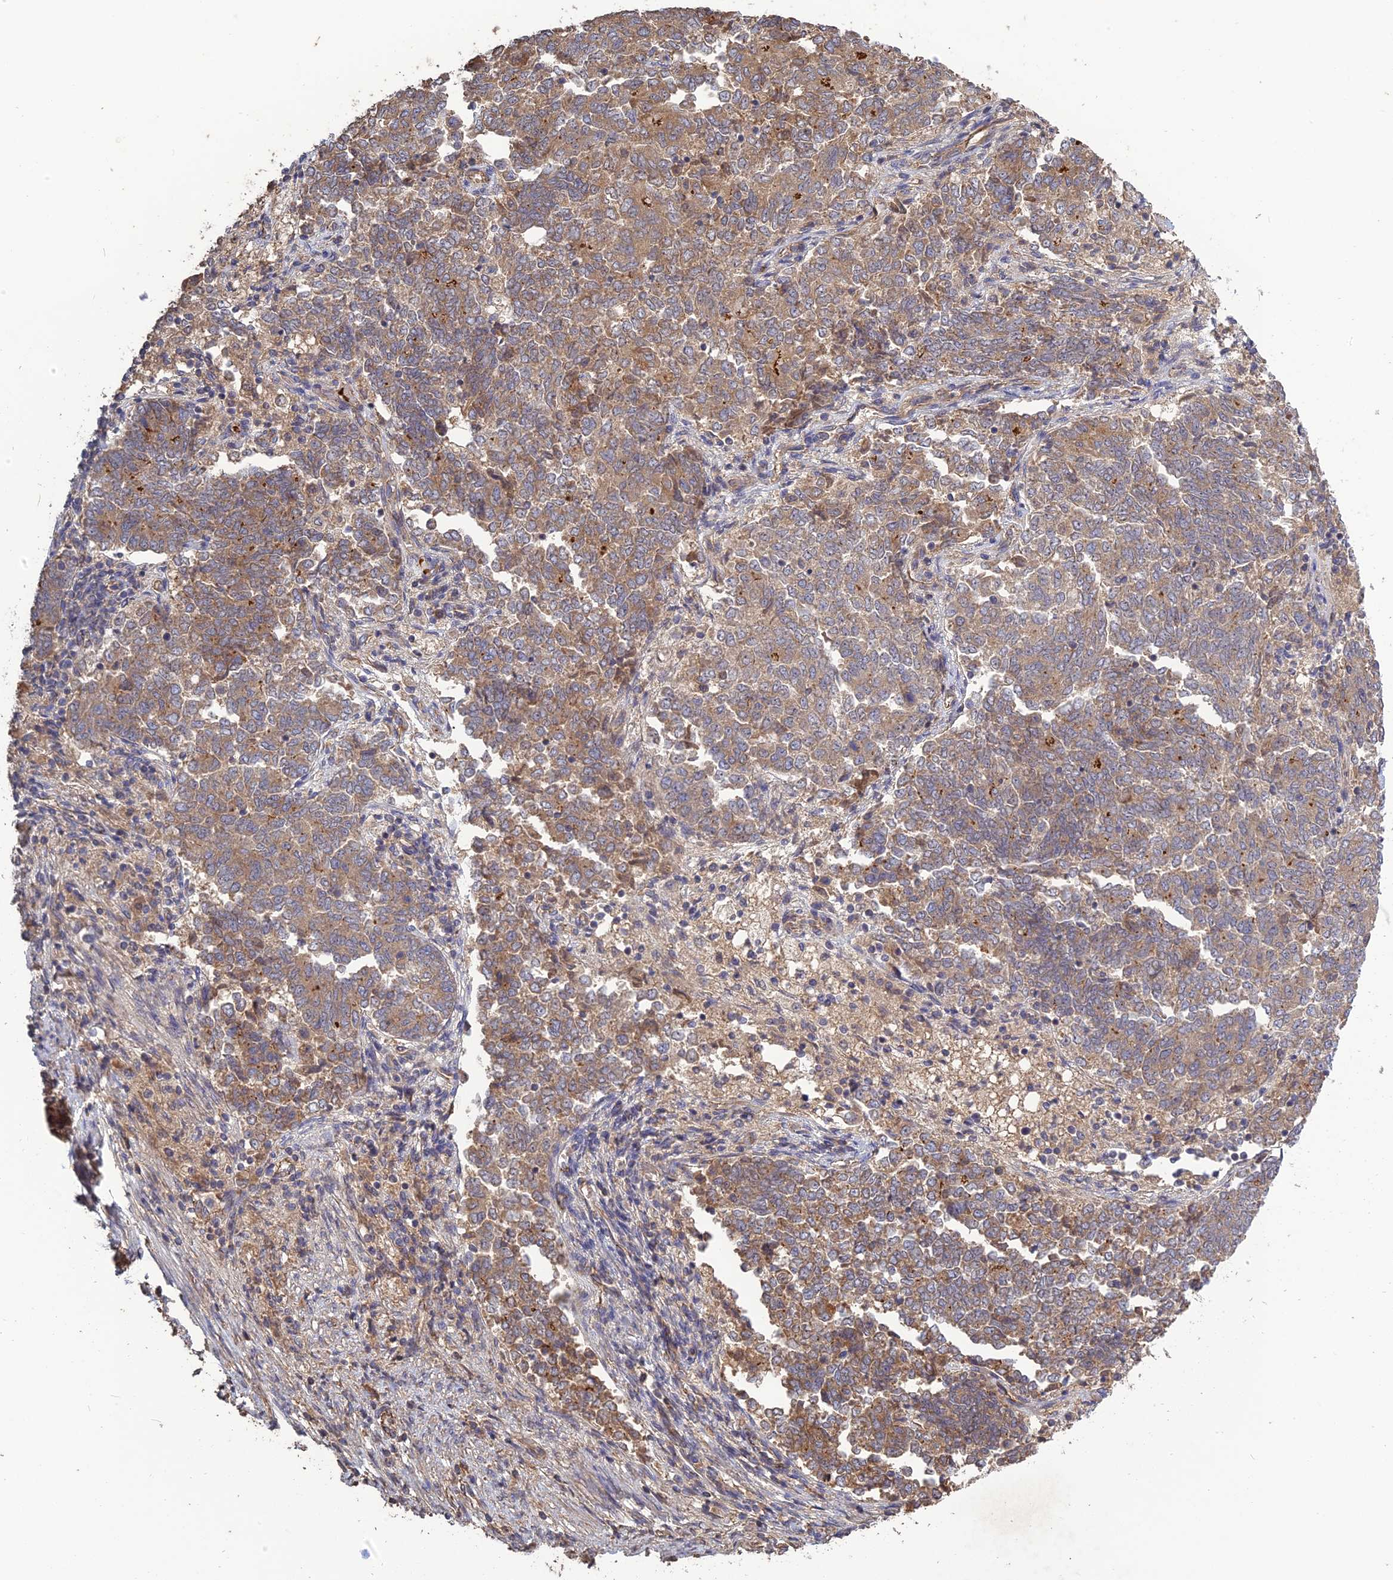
{"staining": {"intensity": "moderate", "quantity": ">75%", "location": "cytoplasmic/membranous"}, "tissue": "endometrial cancer", "cell_type": "Tumor cells", "image_type": "cancer", "snomed": [{"axis": "morphology", "description": "Adenocarcinoma, NOS"}, {"axis": "topography", "description": "Endometrium"}], "caption": "High-power microscopy captured an immunohistochemistry (IHC) micrograph of endometrial cancer, revealing moderate cytoplasmic/membranous expression in approximately >75% of tumor cells.", "gene": "ARHGAP40", "patient": {"sex": "female", "age": 80}}